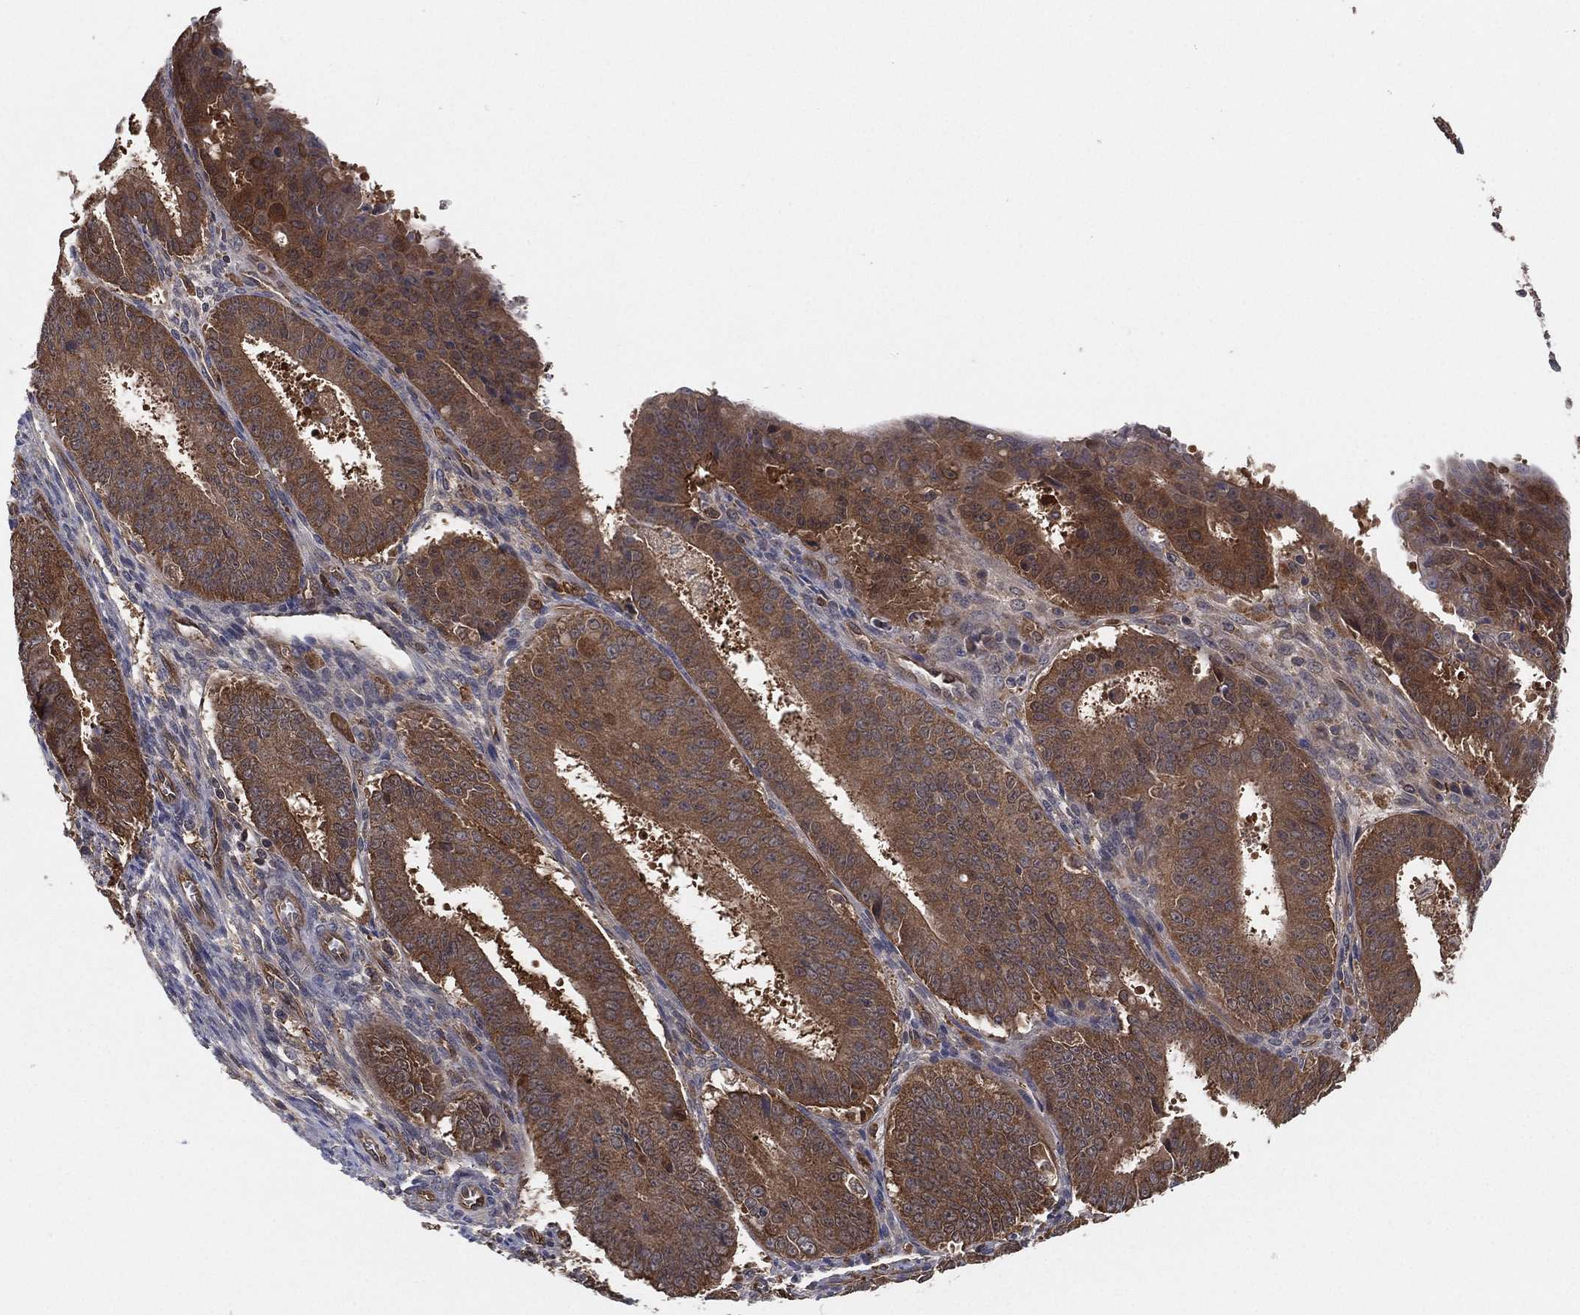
{"staining": {"intensity": "strong", "quantity": "25%-75%", "location": "cytoplasmic/membranous"}, "tissue": "ovarian cancer", "cell_type": "Tumor cells", "image_type": "cancer", "snomed": [{"axis": "morphology", "description": "Carcinoma, endometroid"}, {"axis": "topography", "description": "Ovary"}], "caption": "Strong cytoplasmic/membranous protein positivity is seen in about 25%-75% of tumor cells in endometroid carcinoma (ovarian). Nuclei are stained in blue.", "gene": "PSMG4", "patient": {"sex": "female", "age": 42}}